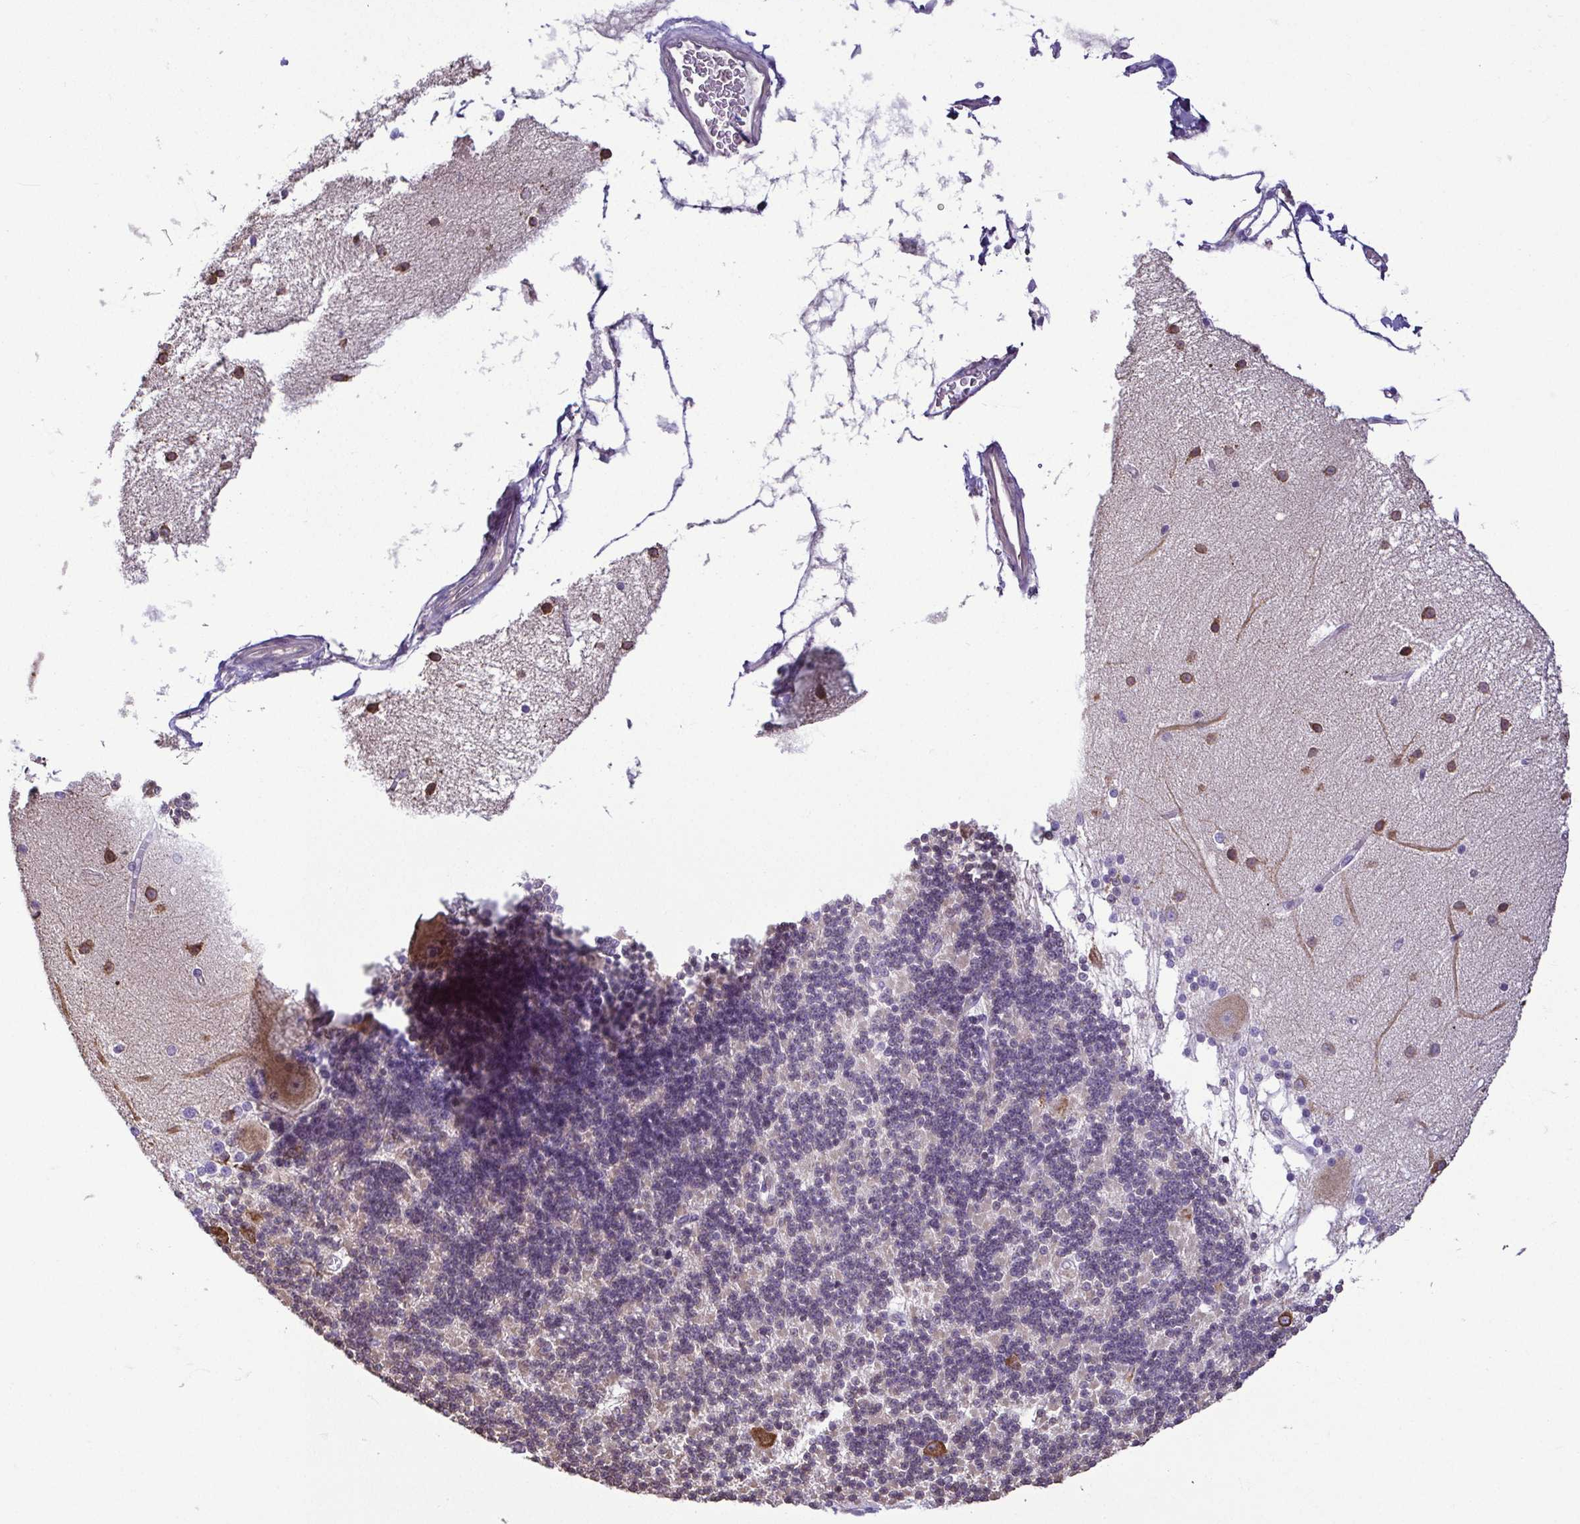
{"staining": {"intensity": "negative", "quantity": "none", "location": "none"}, "tissue": "cerebellum", "cell_type": "Cells in granular layer", "image_type": "normal", "snomed": [{"axis": "morphology", "description": "Normal tissue, NOS"}, {"axis": "topography", "description": "Cerebellum"}], "caption": "Protein analysis of normal cerebellum displays no significant positivity in cells in granular layer. (DAB immunohistochemistry (IHC), high magnification).", "gene": "MYL10", "patient": {"sex": "female", "age": 54}}